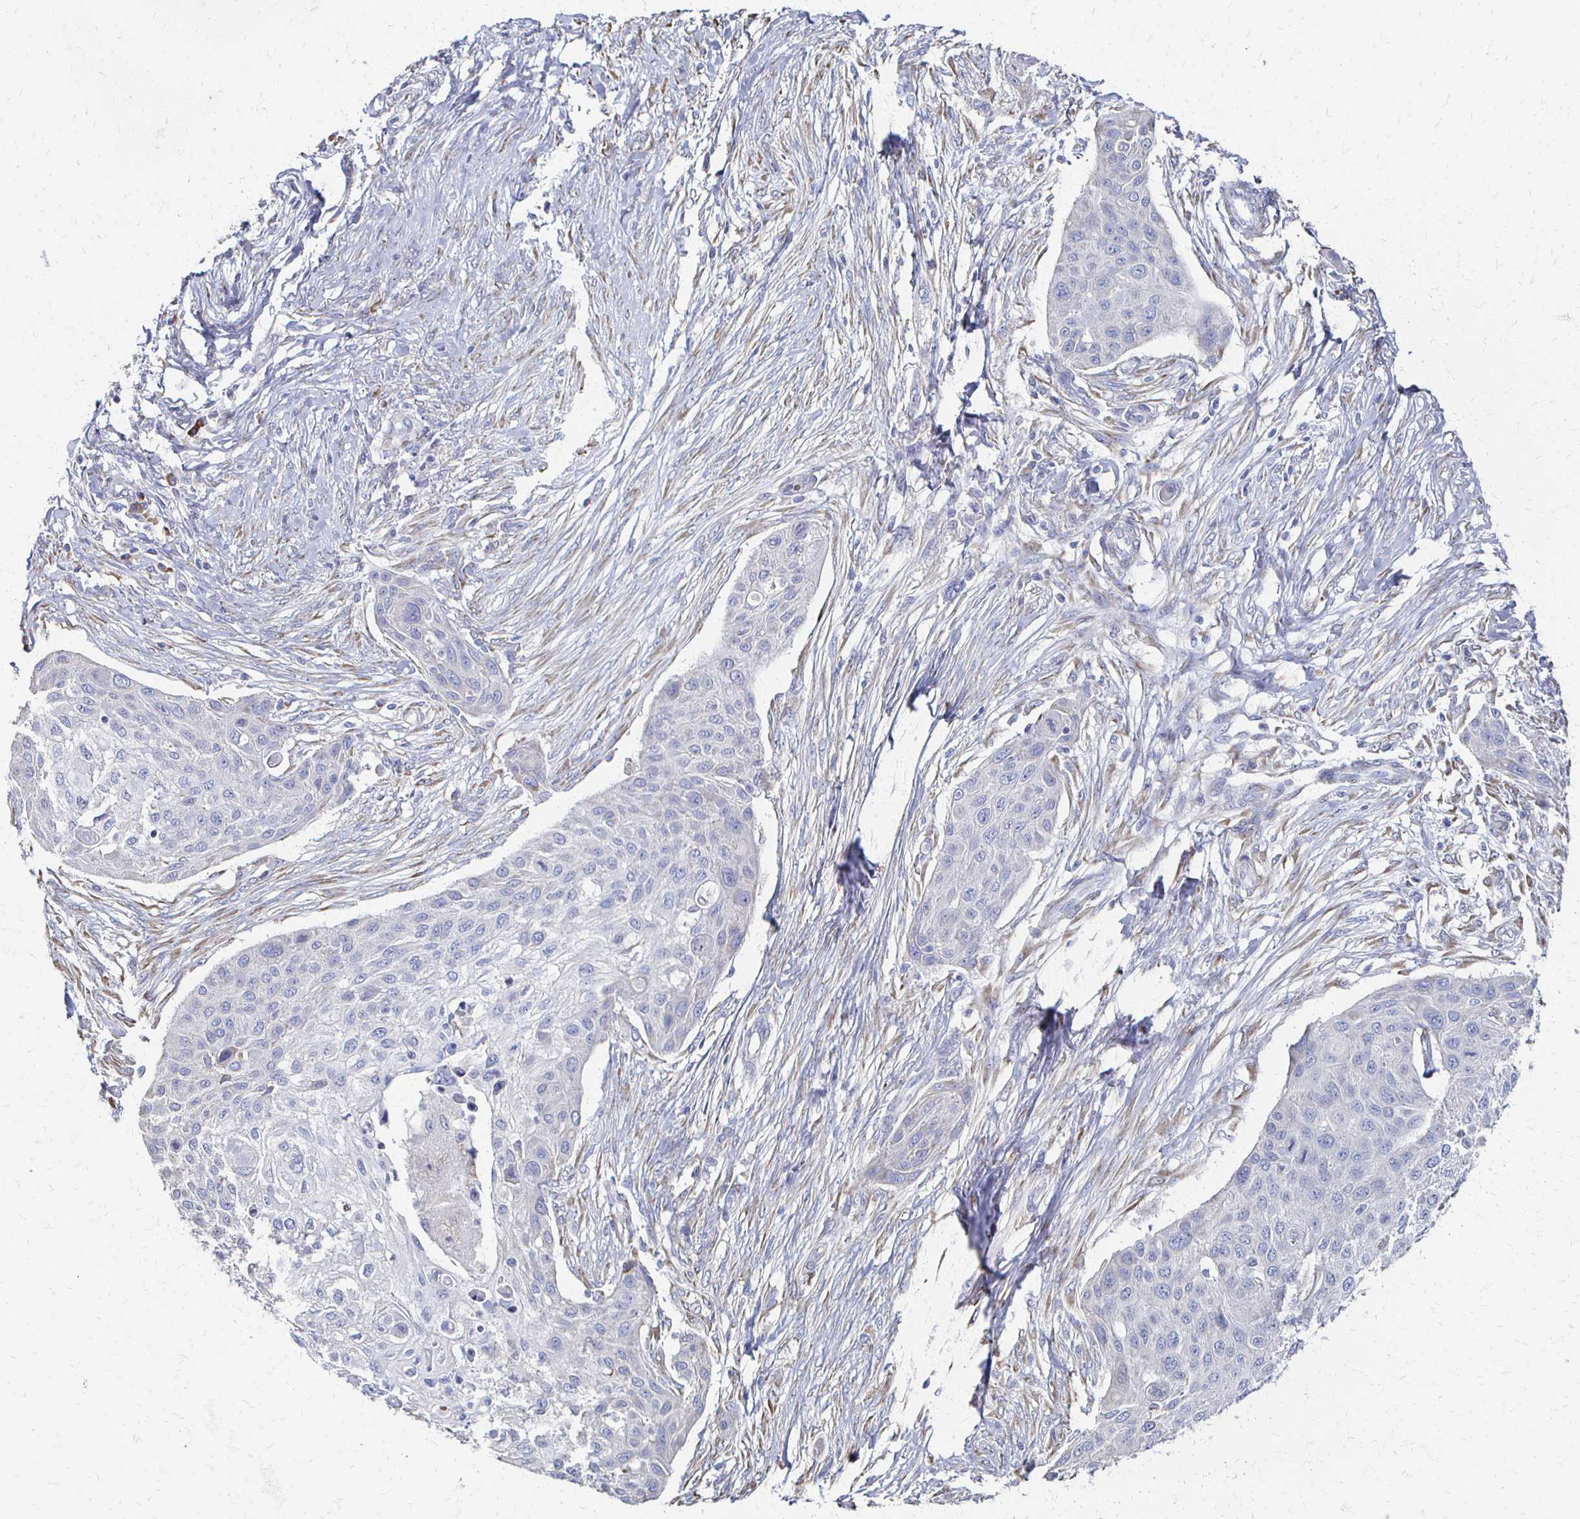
{"staining": {"intensity": "negative", "quantity": "none", "location": "none"}, "tissue": "skin cancer", "cell_type": "Tumor cells", "image_type": "cancer", "snomed": [{"axis": "morphology", "description": "Squamous cell carcinoma, NOS"}, {"axis": "topography", "description": "Skin"}], "caption": "A histopathology image of human skin cancer (squamous cell carcinoma) is negative for staining in tumor cells.", "gene": "ATP1A3", "patient": {"sex": "female", "age": 87}}